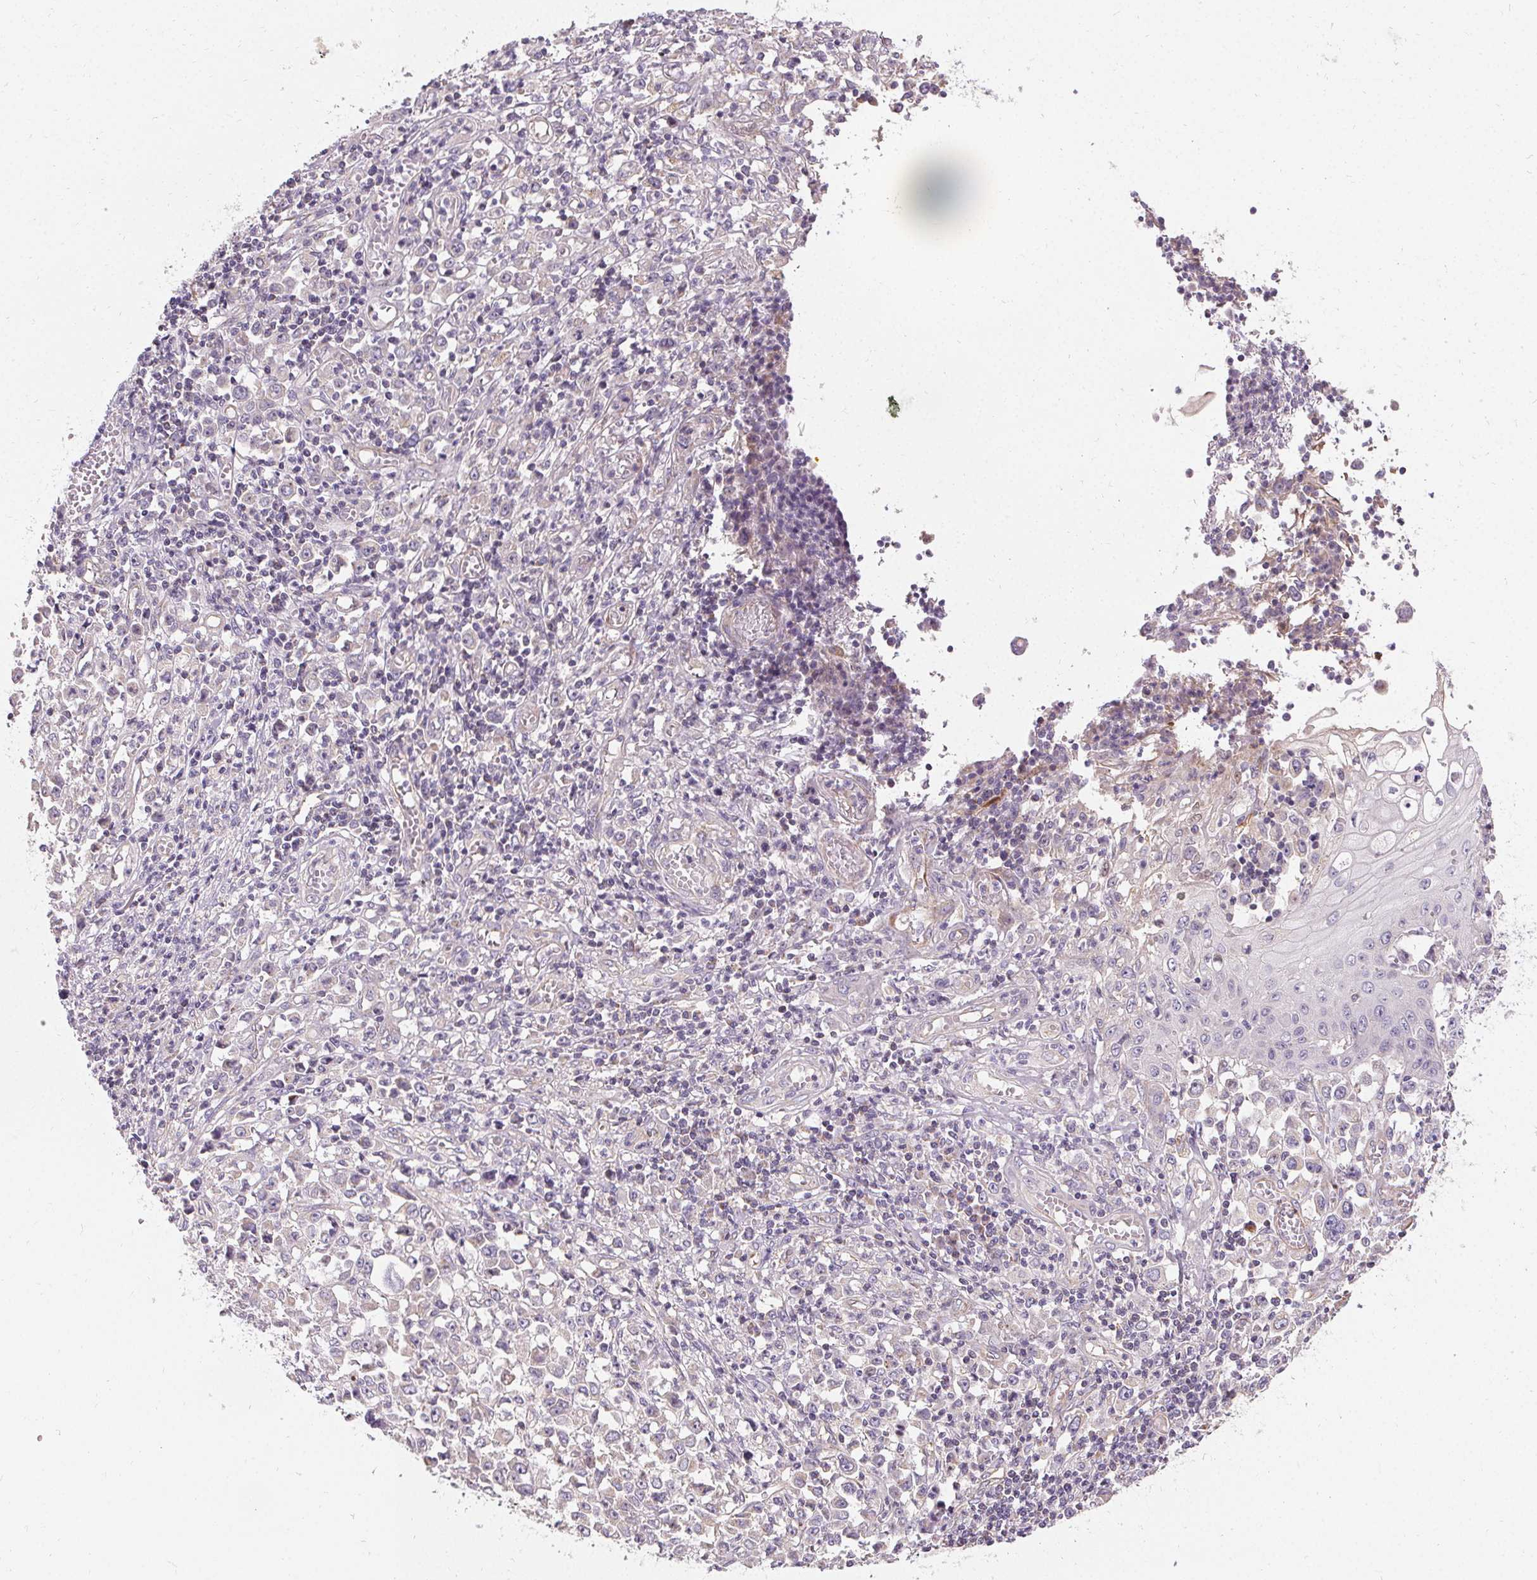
{"staining": {"intensity": "negative", "quantity": "none", "location": "none"}, "tissue": "stomach cancer", "cell_type": "Tumor cells", "image_type": "cancer", "snomed": [{"axis": "morphology", "description": "Adenocarcinoma, NOS"}, {"axis": "topography", "description": "Stomach, upper"}], "caption": "Stomach cancer was stained to show a protein in brown. There is no significant positivity in tumor cells.", "gene": "APLP1", "patient": {"sex": "male", "age": 70}}